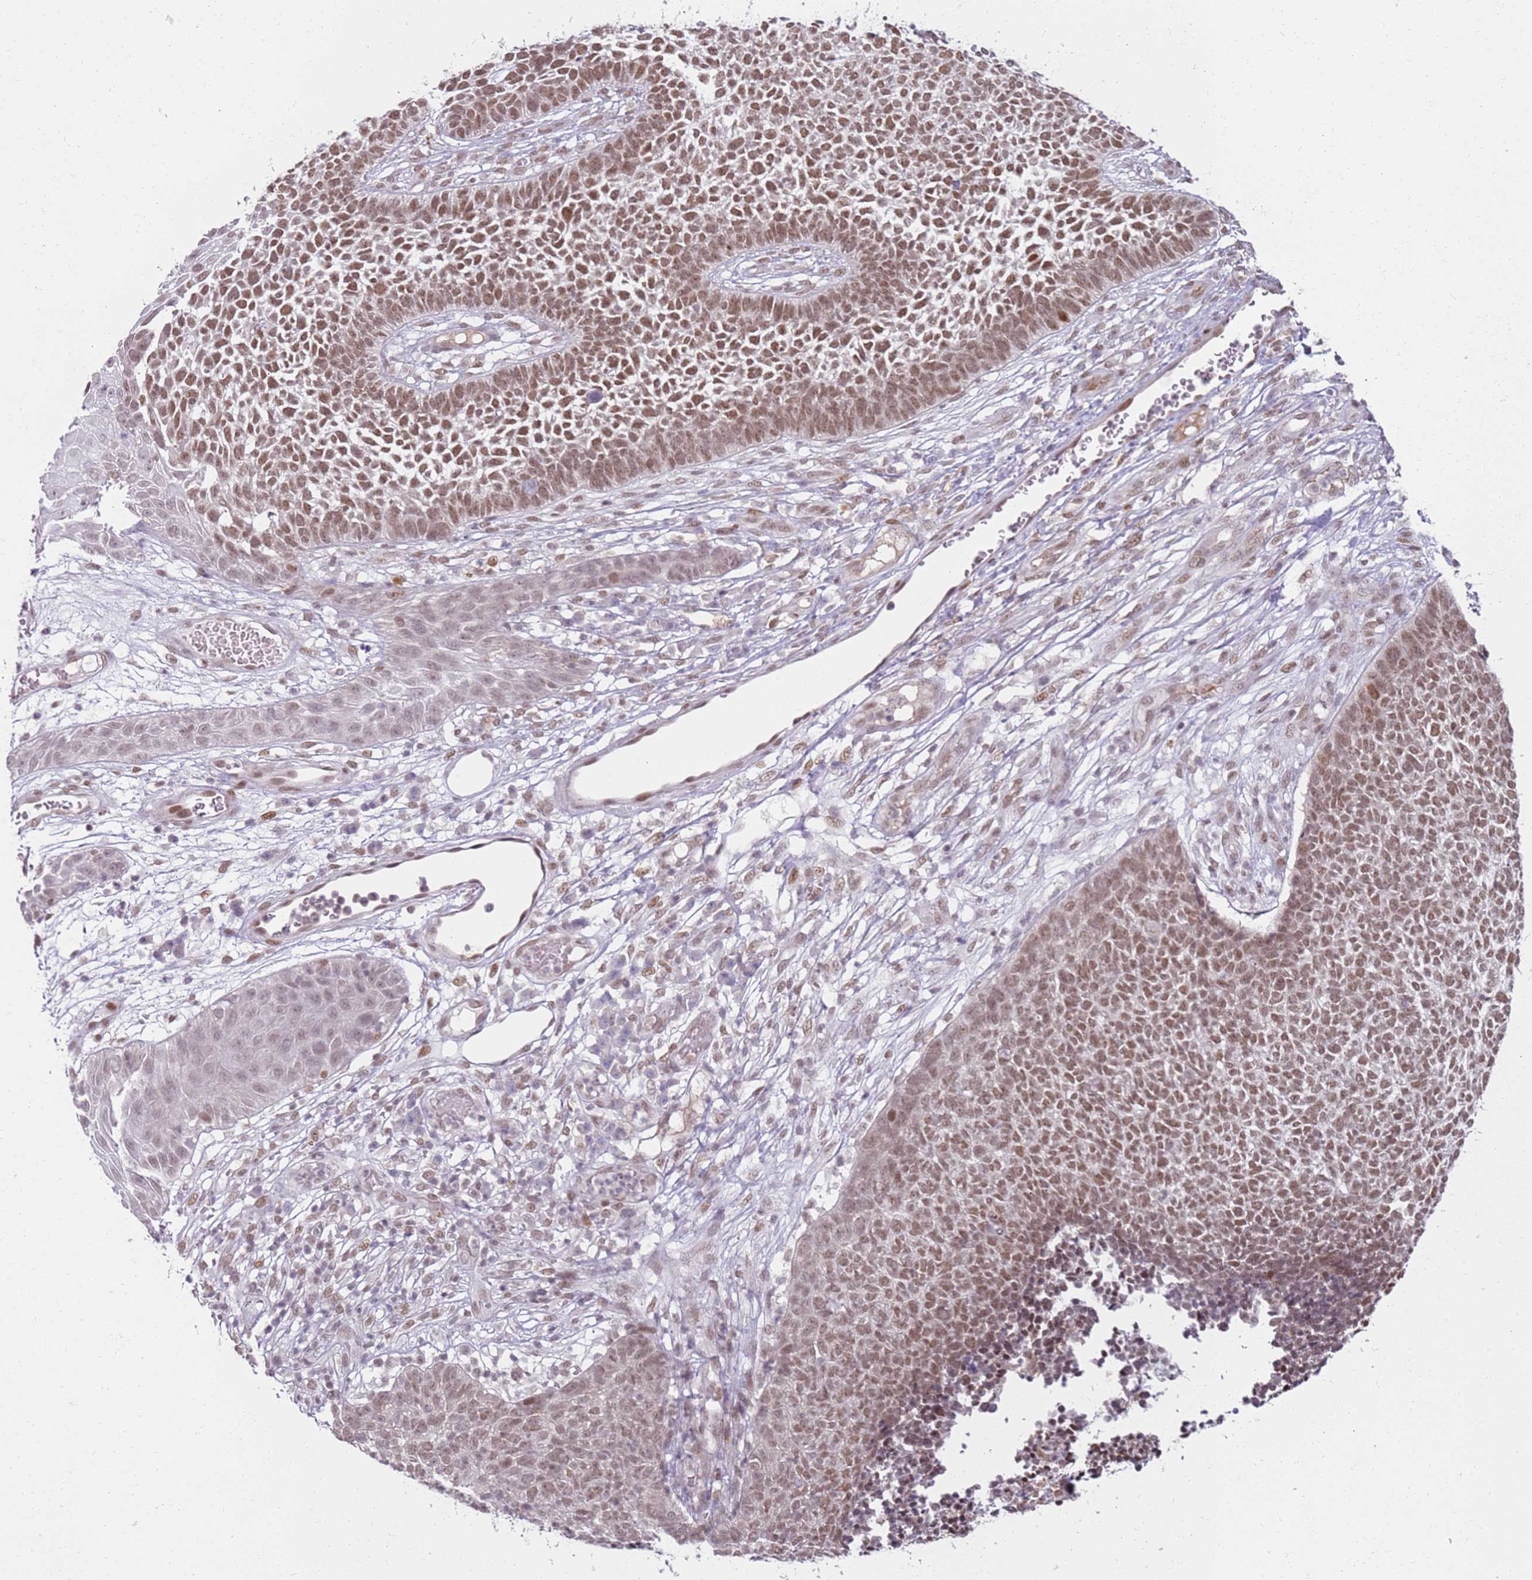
{"staining": {"intensity": "moderate", "quantity": ">75%", "location": "nuclear"}, "tissue": "skin cancer", "cell_type": "Tumor cells", "image_type": "cancer", "snomed": [{"axis": "morphology", "description": "Basal cell carcinoma"}, {"axis": "topography", "description": "Skin"}], "caption": "Skin basal cell carcinoma tissue exhibits moderate nuclear expression in approximately >75% of tumor cells", "gene": "PHC2", "patient": {"sex": "female", "age": 84}}